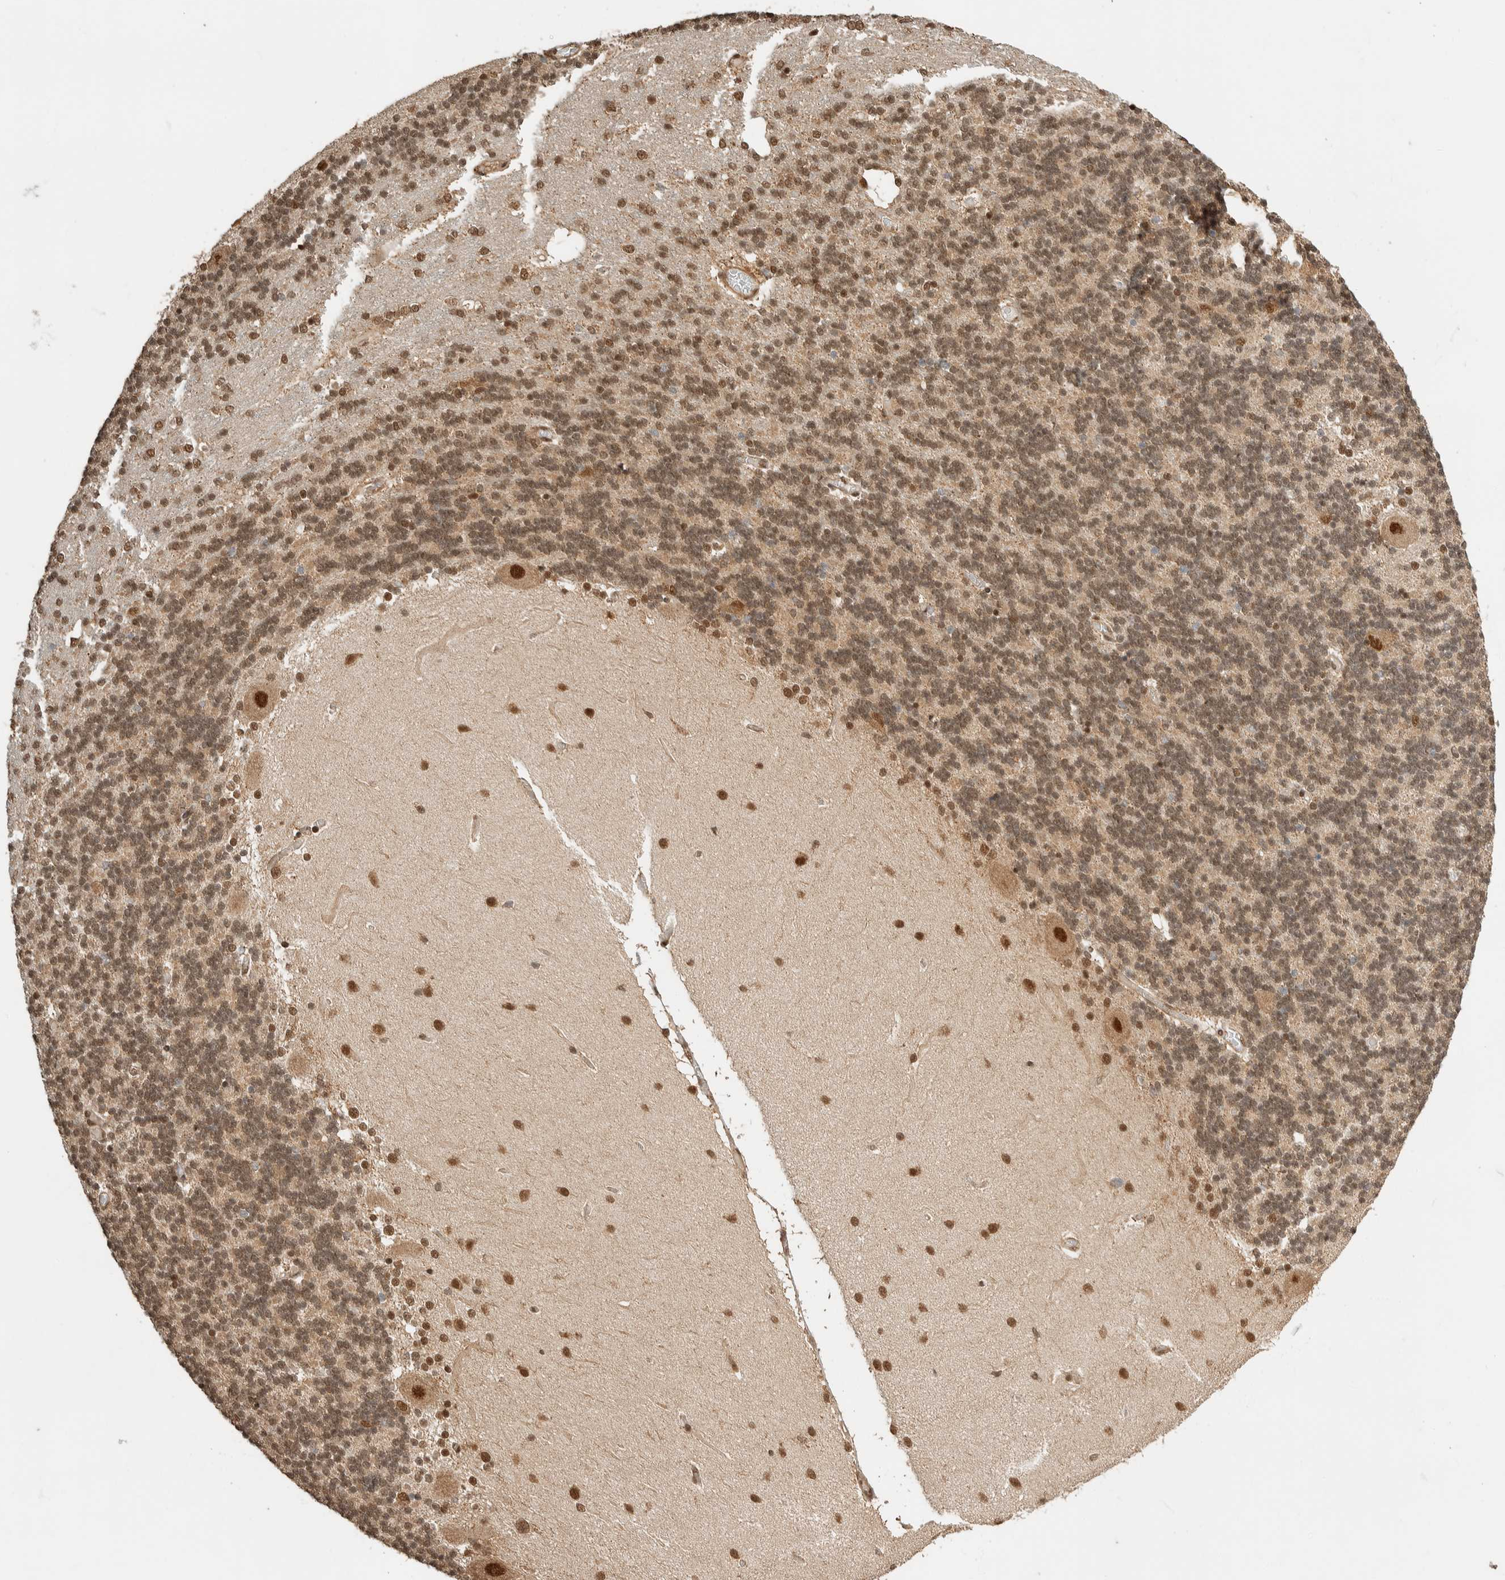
{"staining": {"intensity": "moderate", "quantity": ">75%", "location": "cytoplasmic/membranous,nuclear"}, "tissue": "cerebellum", "cell_type": "Cells in granular layer", "image_type": "normal", "snomed": [{"axis": "morphology", "description": "Normal tissue, NOS"}, {"axis": "topography", "description": "Cerebellum"}], "caption": "Brown immunohistochemical staining in normal cerebellum shows moderate cytoplasmic/membranous,nuclear expression in about >75% of cells in granular layer.", "gene": "ZBTB2", "patient": {"sex": "female", "age": 54}}